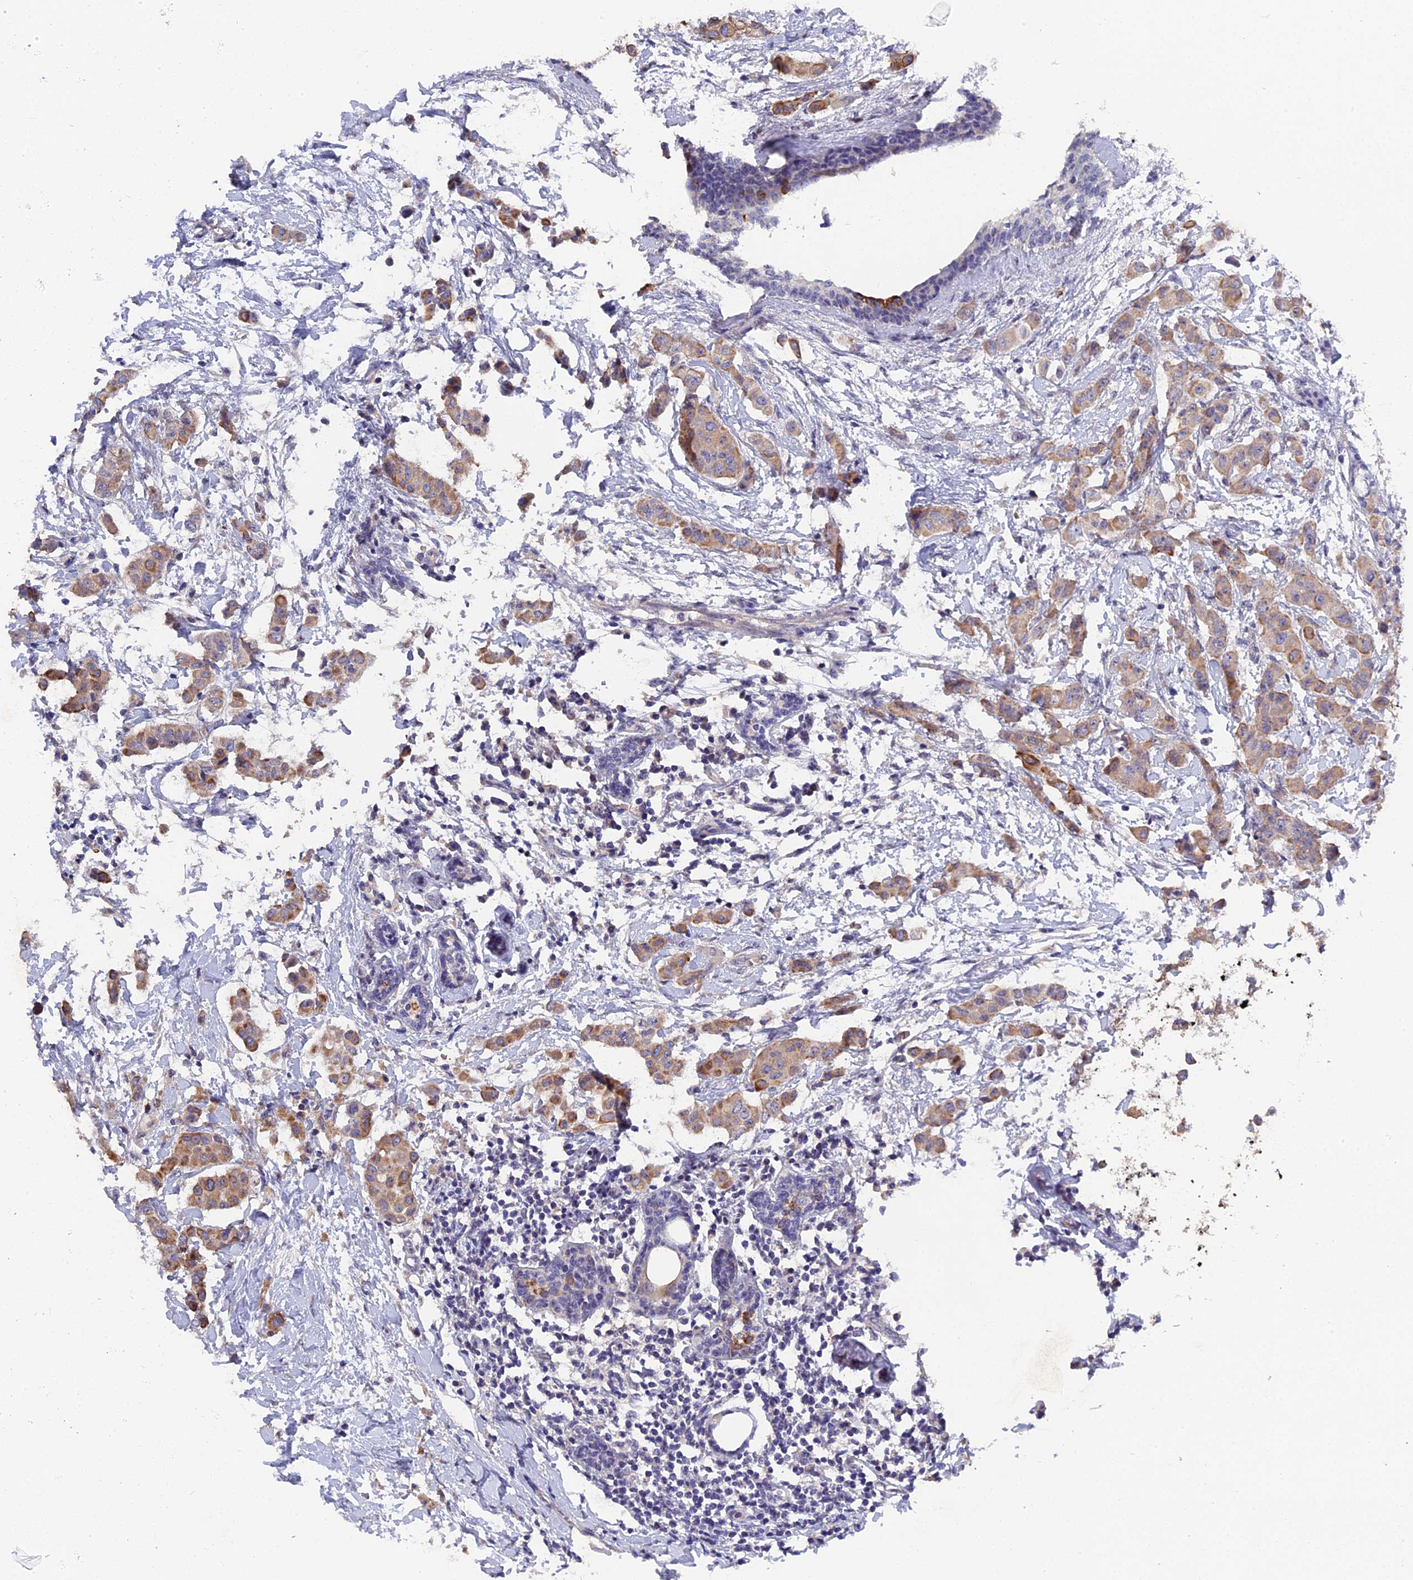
{"staining": {"intensity": "moderate", "quantity": ">75%", "location": "cytoplasmic/membranous"}, "tissue": "breast cancer", "cell_type": "Tumor cells", "image_type": "cancer", "snomed": [{"axis": "morphology", "description": "Duct carcinoma"}, {"axis": "topography", "description": "Breast"}], "caption": "Immunohistochemistry (IHC) image of breast cancer (invasive ductal carcinoma) stained for a protein (brown), which displays medium levels of moderate cytoplasmic/membranous positivity in approximately >75% of tumor cells.", "gene": "ZCCHC2", "patient": {"sex": "female", "age": 40}}